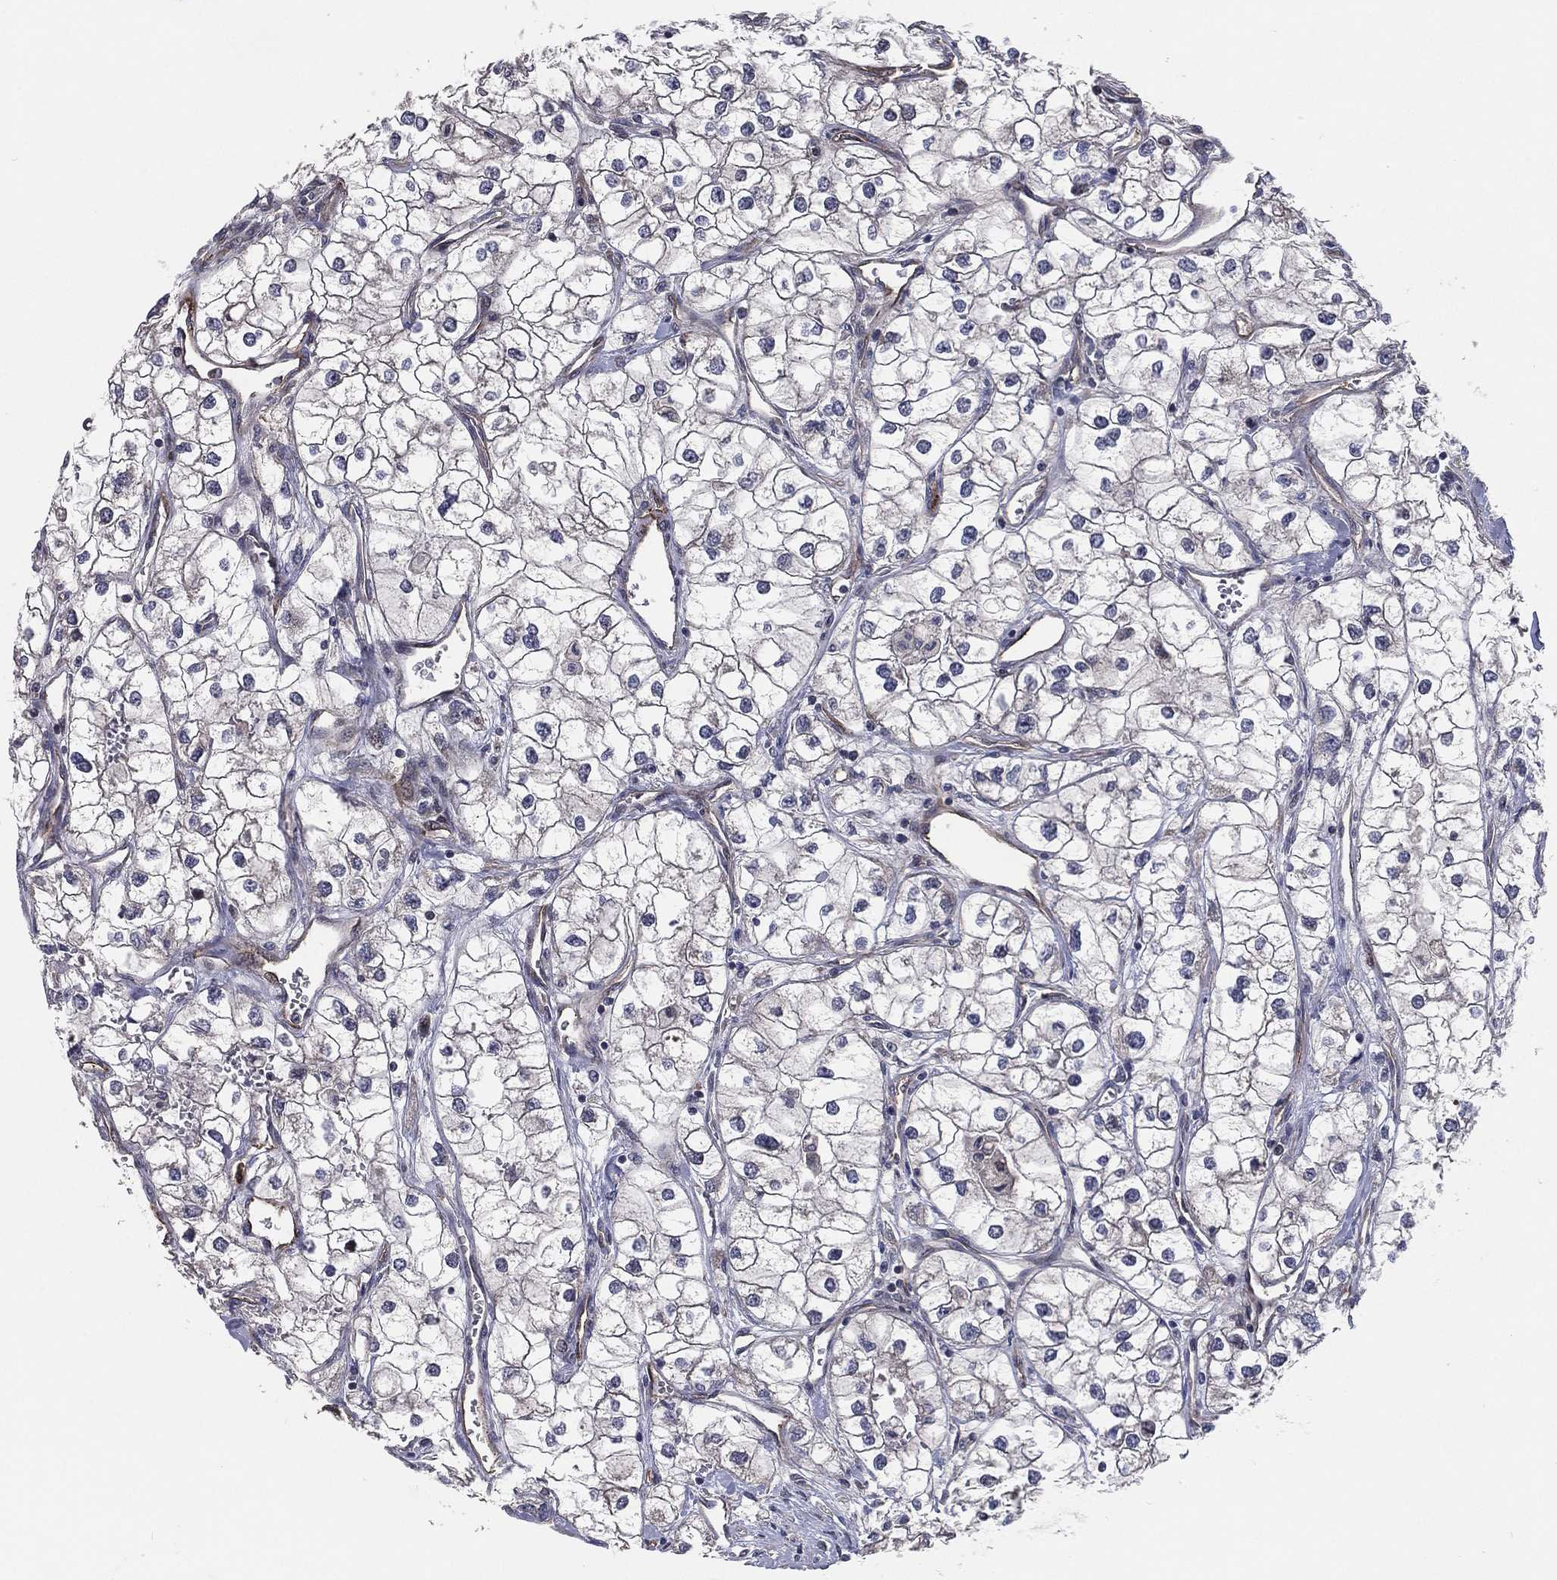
{"staining": {"intensity": "negative", "quantity": "none", "location": "none"}, "tissue": "renal cancer", "cell_type": "Tumor cells", "image_type": "cancer", "snomed": [{"axis": "morphology", "description": "Adenocarcinoma, NOS"}, {"axis": "topography", "description": "Kidney"}], "caption": "This histopathology image is of renal cancer stained with immunohistochemistry (IHC) to label a protein in brown with the nuclei are counter-stained blue. There is no staining in tumor cells. (DAB immunohistochemistry with hematoxylin counter stain).", "gene": "UTP14A", "patient": {"sex": "male", "age": 59}}